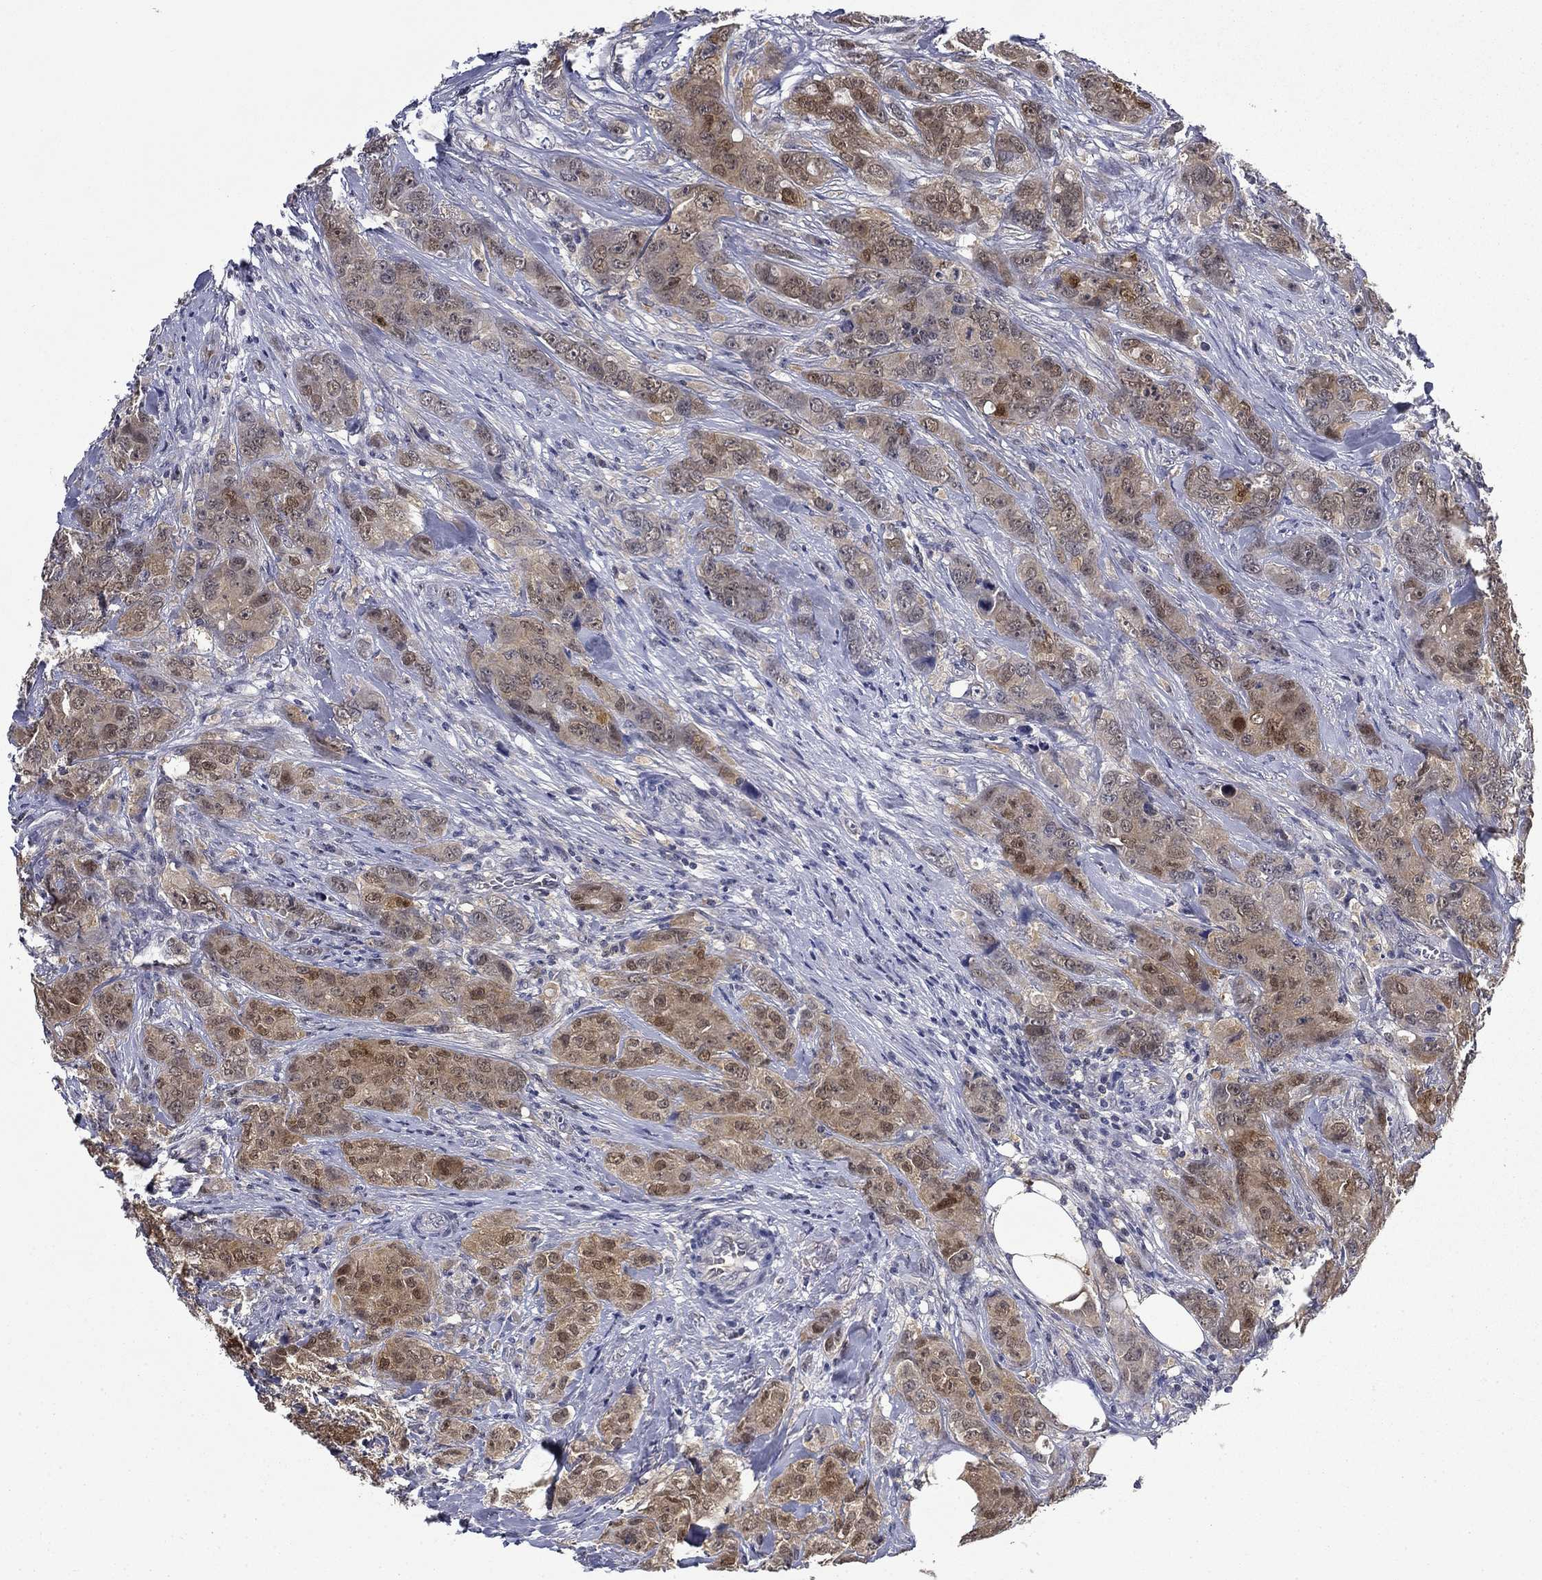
{"staining": {"intensity": "weak", "quantity": "25%-75%", "location": "cytoplasmic/membranous,nuclear"}, "tissue": "breast cancer", "cell_type": "Tumor cells", "image_type": "cancer", "snomed": [{"axis": "morphology", "description": "Duct carcinoma"}, {"axis": "topography", "description": "Breast"}], "caption": "Breast cancer stained with a protein marker reveals weak staining in tumor cells.", "gene": "DDTL", "patient": {"sex": "female", "age": 43}}